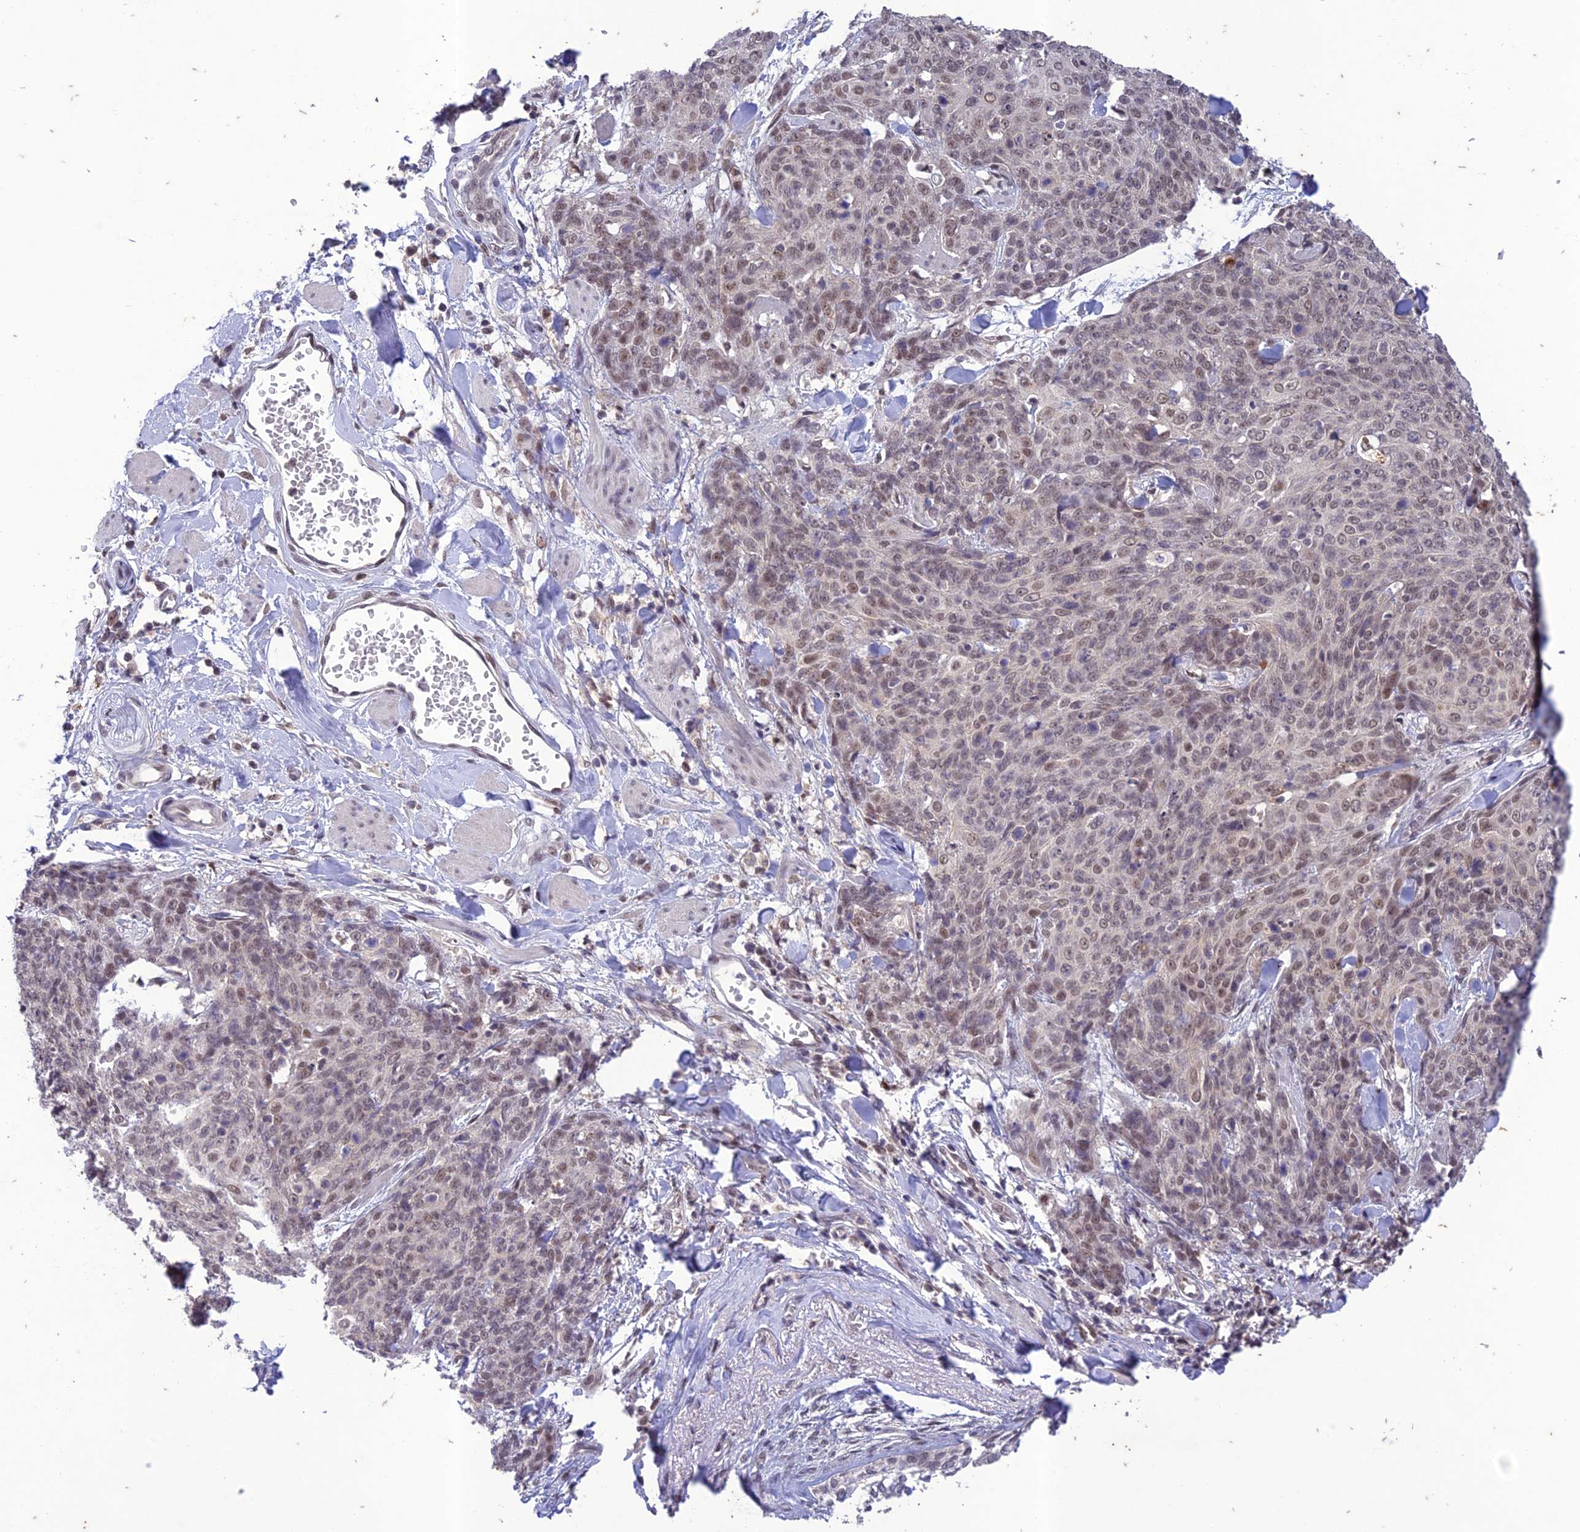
{"staining": {"intensity": "weak", "quantity": "25%-75%", "location": "nuclear"}, "tissue": "skin cancer", "cell_type": "Tumor cells", "image_type": "cancer", "snomed": [{"axis": "morphology", "description": "Squamous cell carcinoma, NOS"}, {"axis": "topography", "description": "Skin"}, {"axis": "topography", "description": "Vulva"}], "caption": "Protein positivity by IHC exhibits weak nuclear expression in about 25%-75% of tumor cells in squamous cell carcinoma (skin).", "gene": "POP4", "patient": {"sex": "female", "age": 85}}